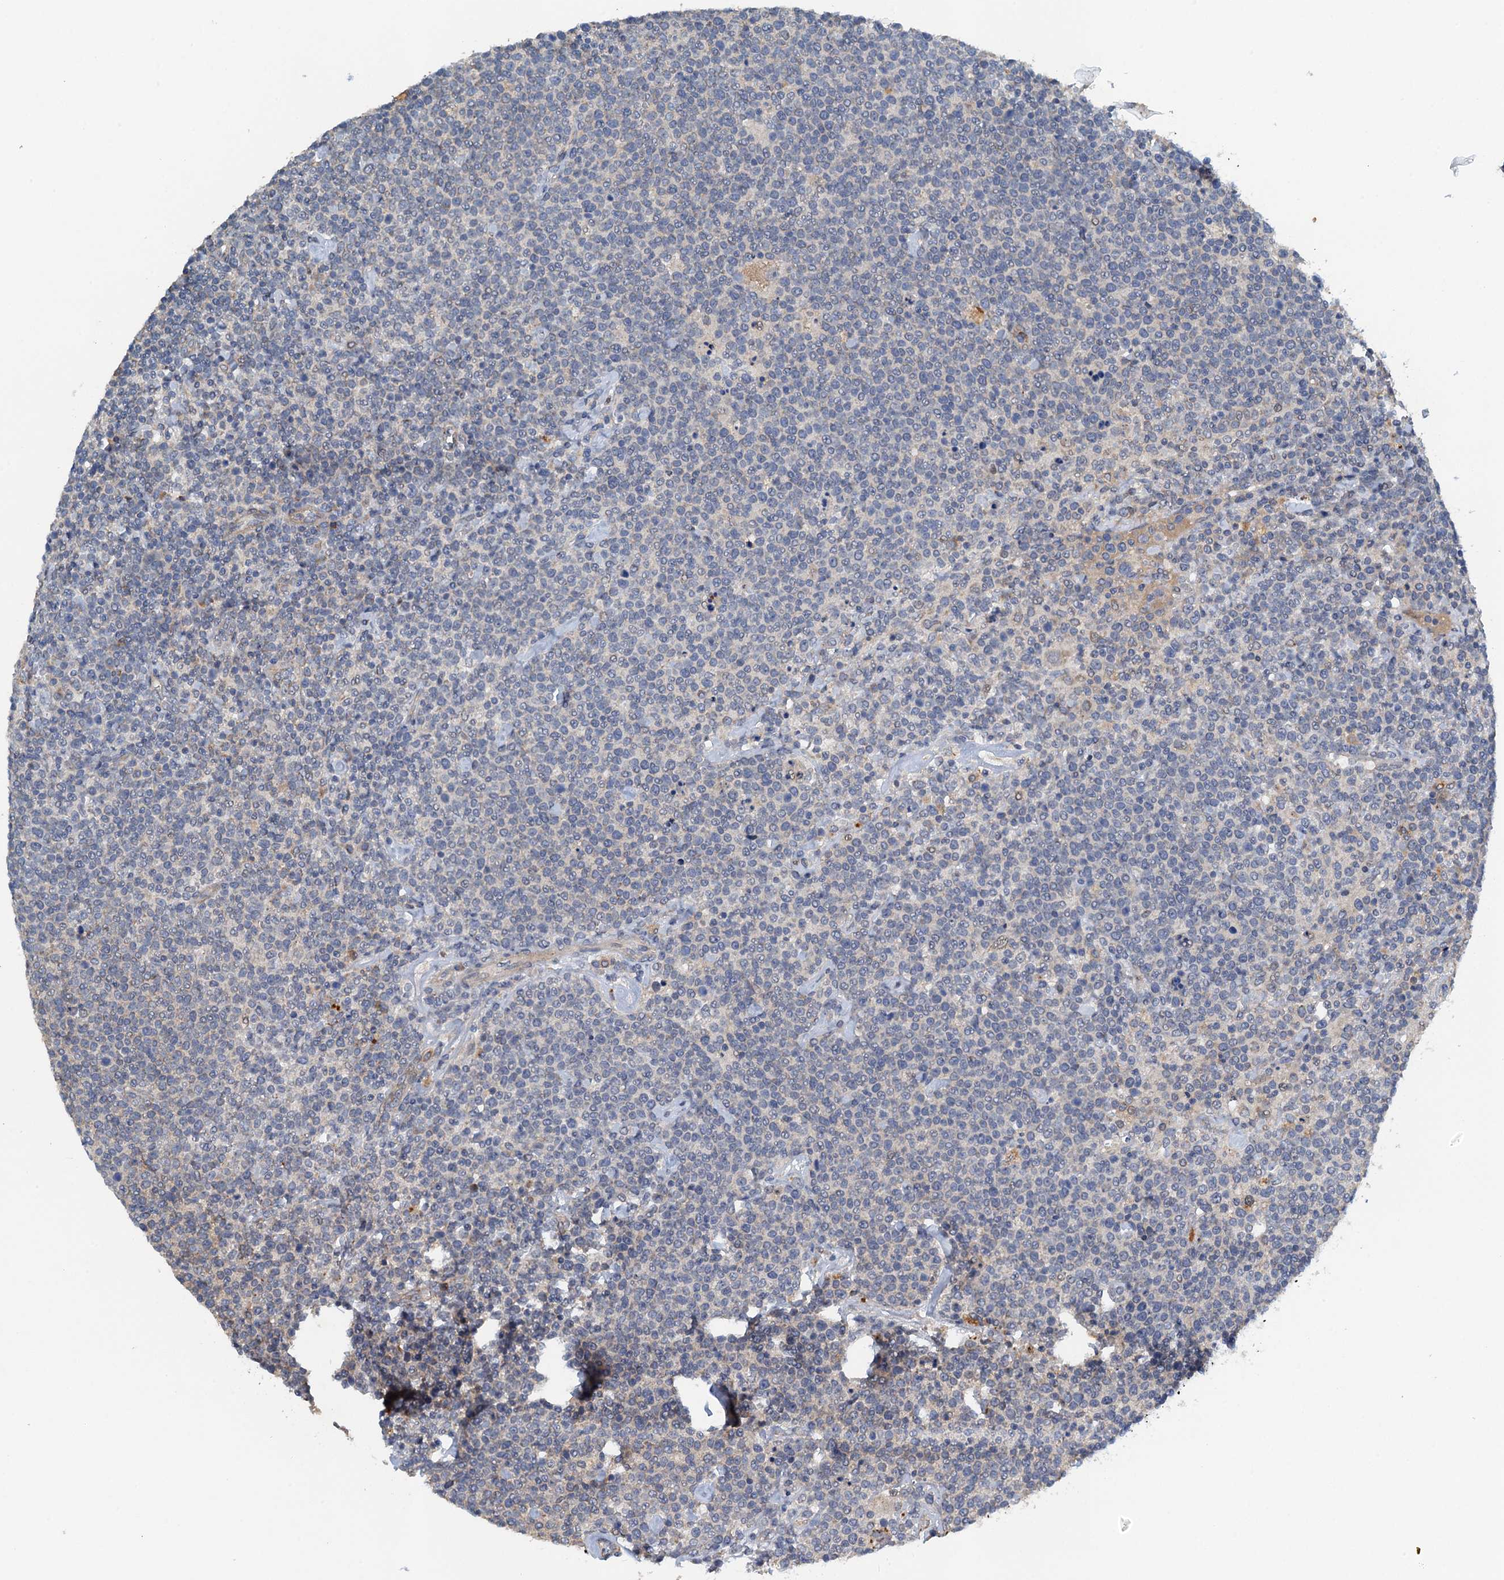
{"staining": {"intensity": "negative", "quantity": "none", "location": "none"}, "tissue": "lymphoma", "cell_type": "Tumor cells", "image_type": "cancer", "snomed": [{"axis": "morphology", "description": "Malignant lymphoma, non-Hodgkin's type, High grade"}, {"axis": "topography", "description": "Lymph node"}], "caption": "Immunohistochemical staining of high-grade malignant lymphoma, non-Hodgkin's type displays no significant staining in tumor cells. (DAB (3,3'-diaminobenzidine) immunohistochemistry (IHC) with hematoxylin counter stain).", "gene": "ZNF606", "patient": {"sex": "male", "age": 61}}